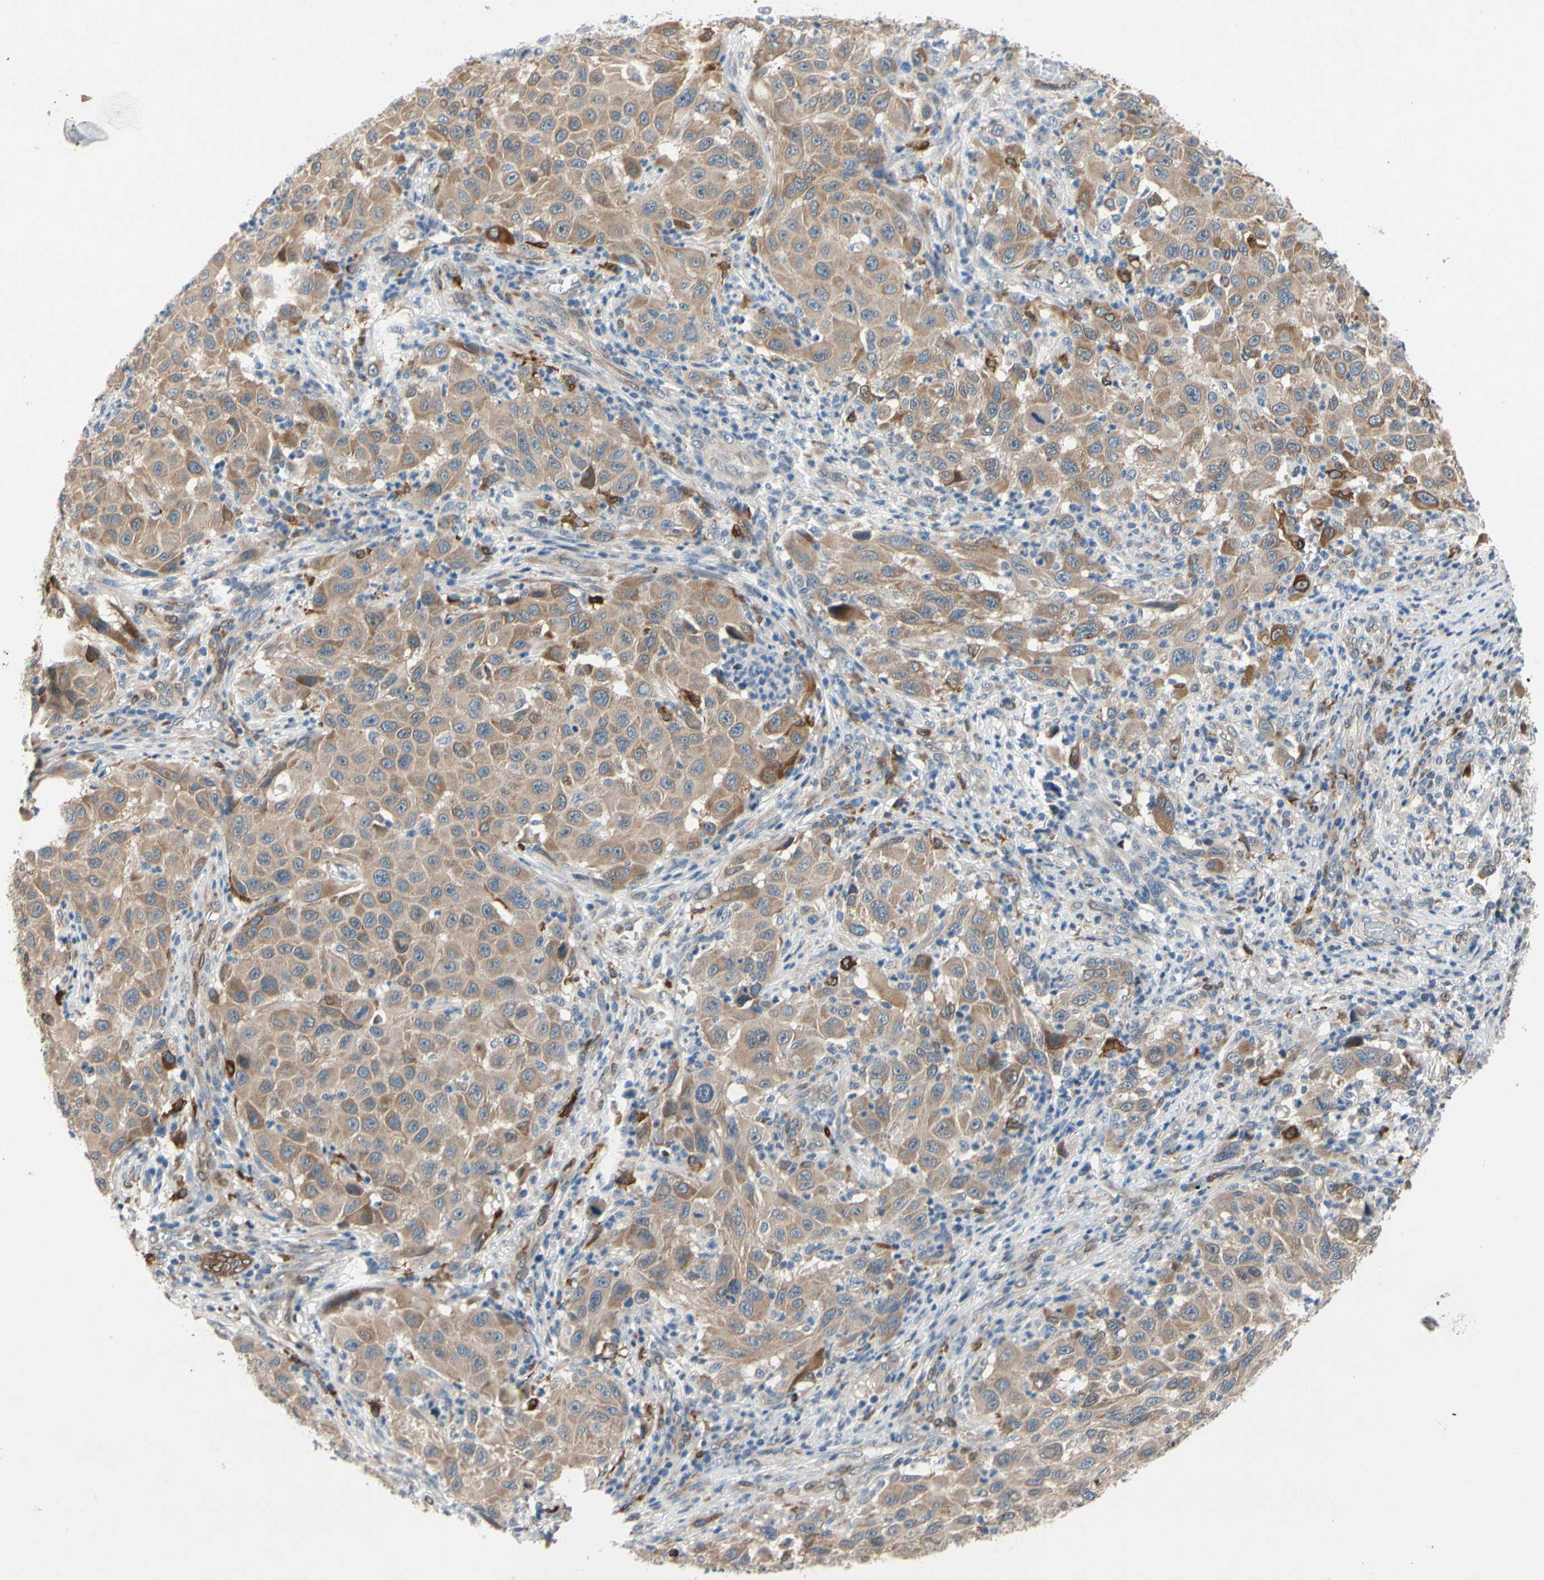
{"staining": {"intensity": "weak", "quantity": ">75%", "location": "cytoplasmic/membranous"}, "tissue": "melanoma", "cell_type": "Tumor cells", "image_type": "cancer", "snomed": [{"axis": "morphology", "description": "Malignant melanoma, Metastatic site"}, {"axis": "topography", "description": "Lymph node"}], "caption": "Protein staining shows weak cytoplasmic/membranous staining in approximately >75% of tumor cells in malignant melanoma (metastatic site). (DAB (3,3'-diaminobenzidine) IHC, brown staining for protein, blue staining for nuclei).", "gene": "PRXL2A", "patient": {"sex": "male", "age": 61}}